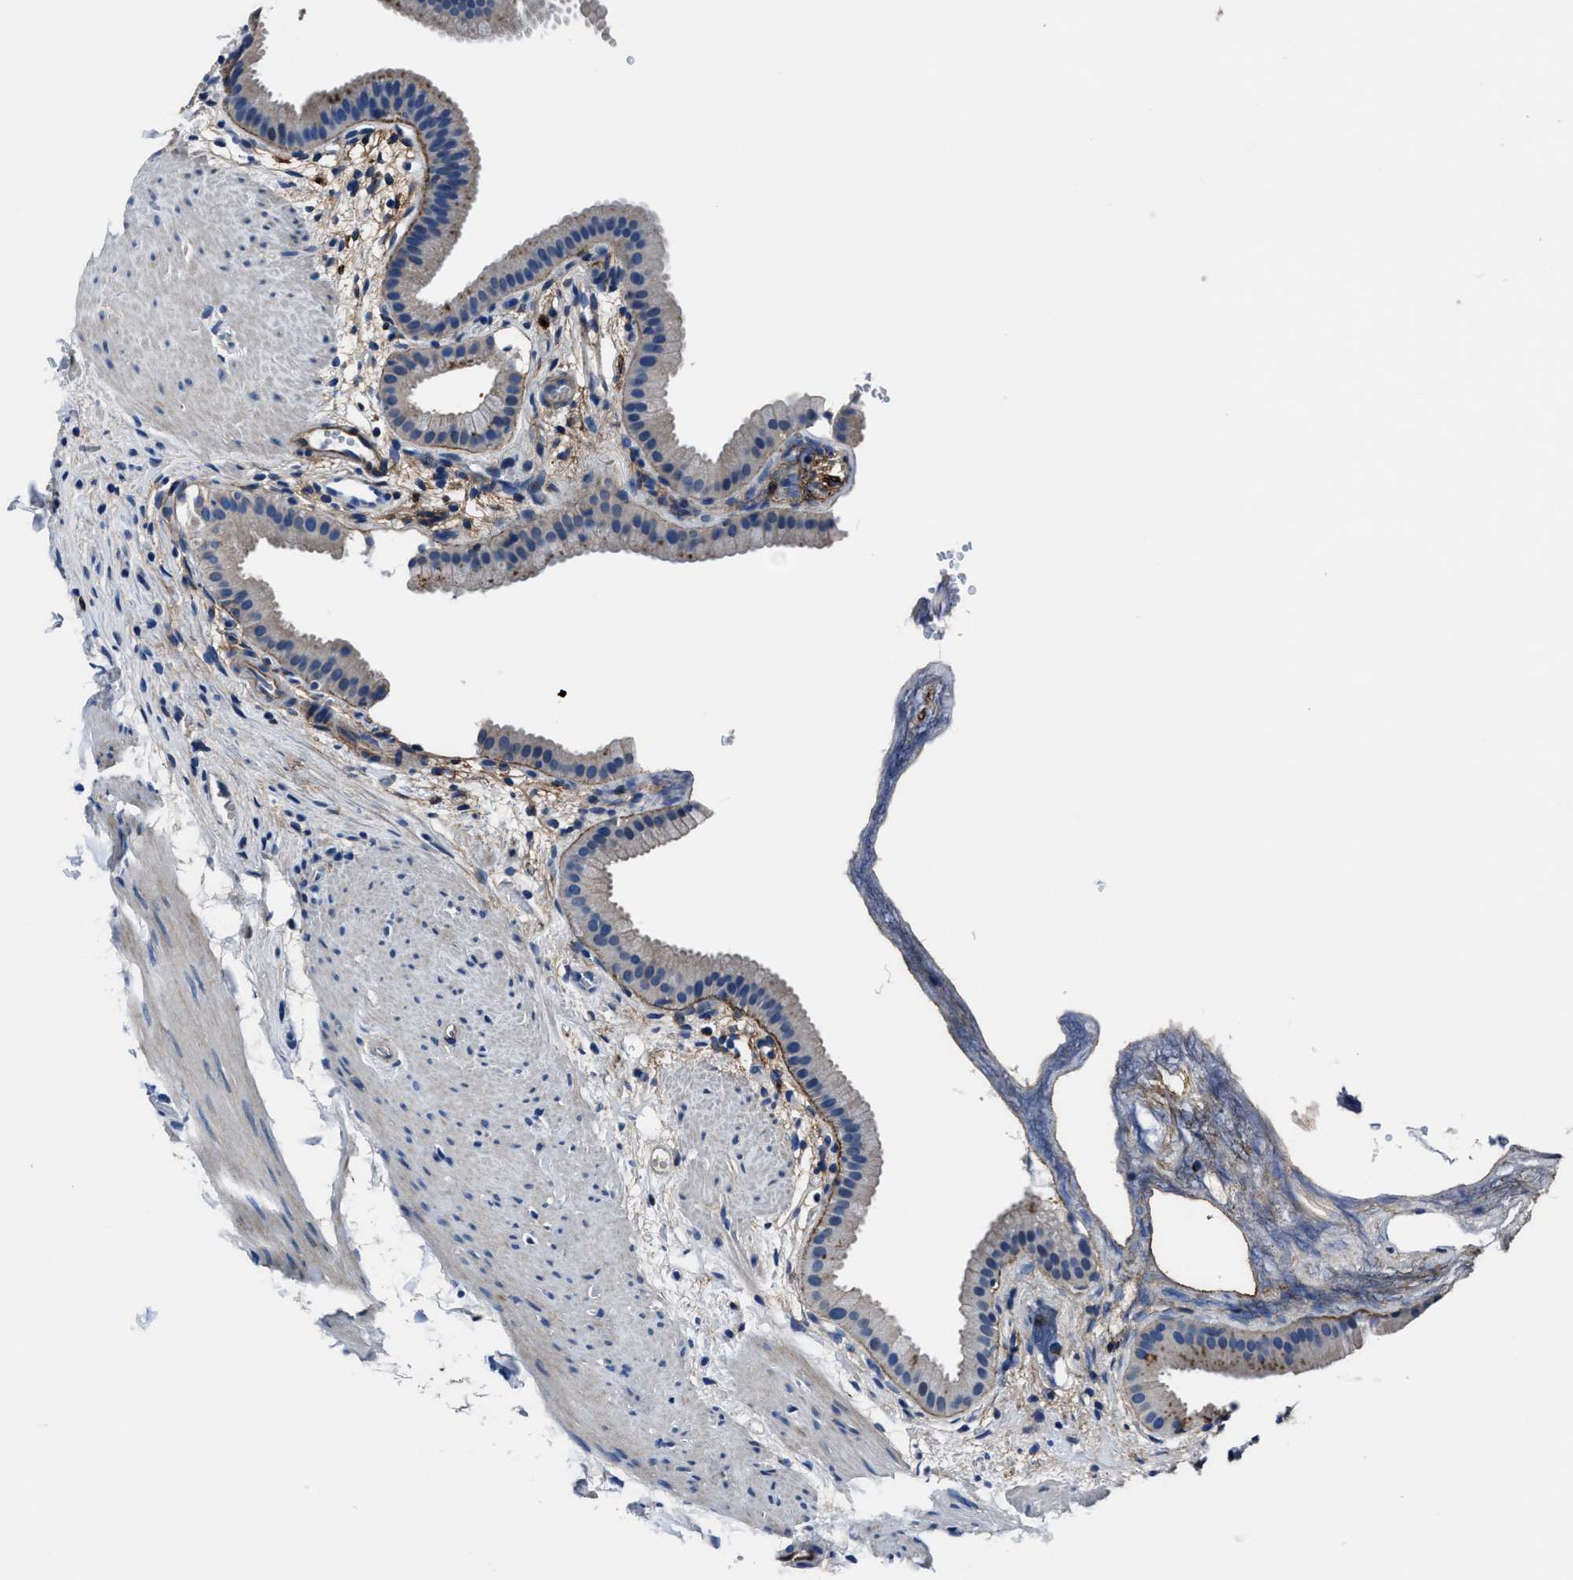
{"staining": {"intensity": "weak", "quantity": "<25%", "location": "cytoplasmic/membranous"}, "tissue": "gallbladder", "cell_type": "Glandular cells", "image_type": "normal", "snomed": [{"axis": "morphology", "description": "Normal tissue, NOS"}, {"axis": "topography", "description": "Gallbladder"}], "caption": "Immunohistochemical staining of unremarkable gallbladder reveals no significant expression in glandular cells. The staining is performed using DAB brown chromogen with nuclei counter-stained in using hematoxylin.", "gene": "FGL2", "patient": {"sex": "female", "age": 64}}